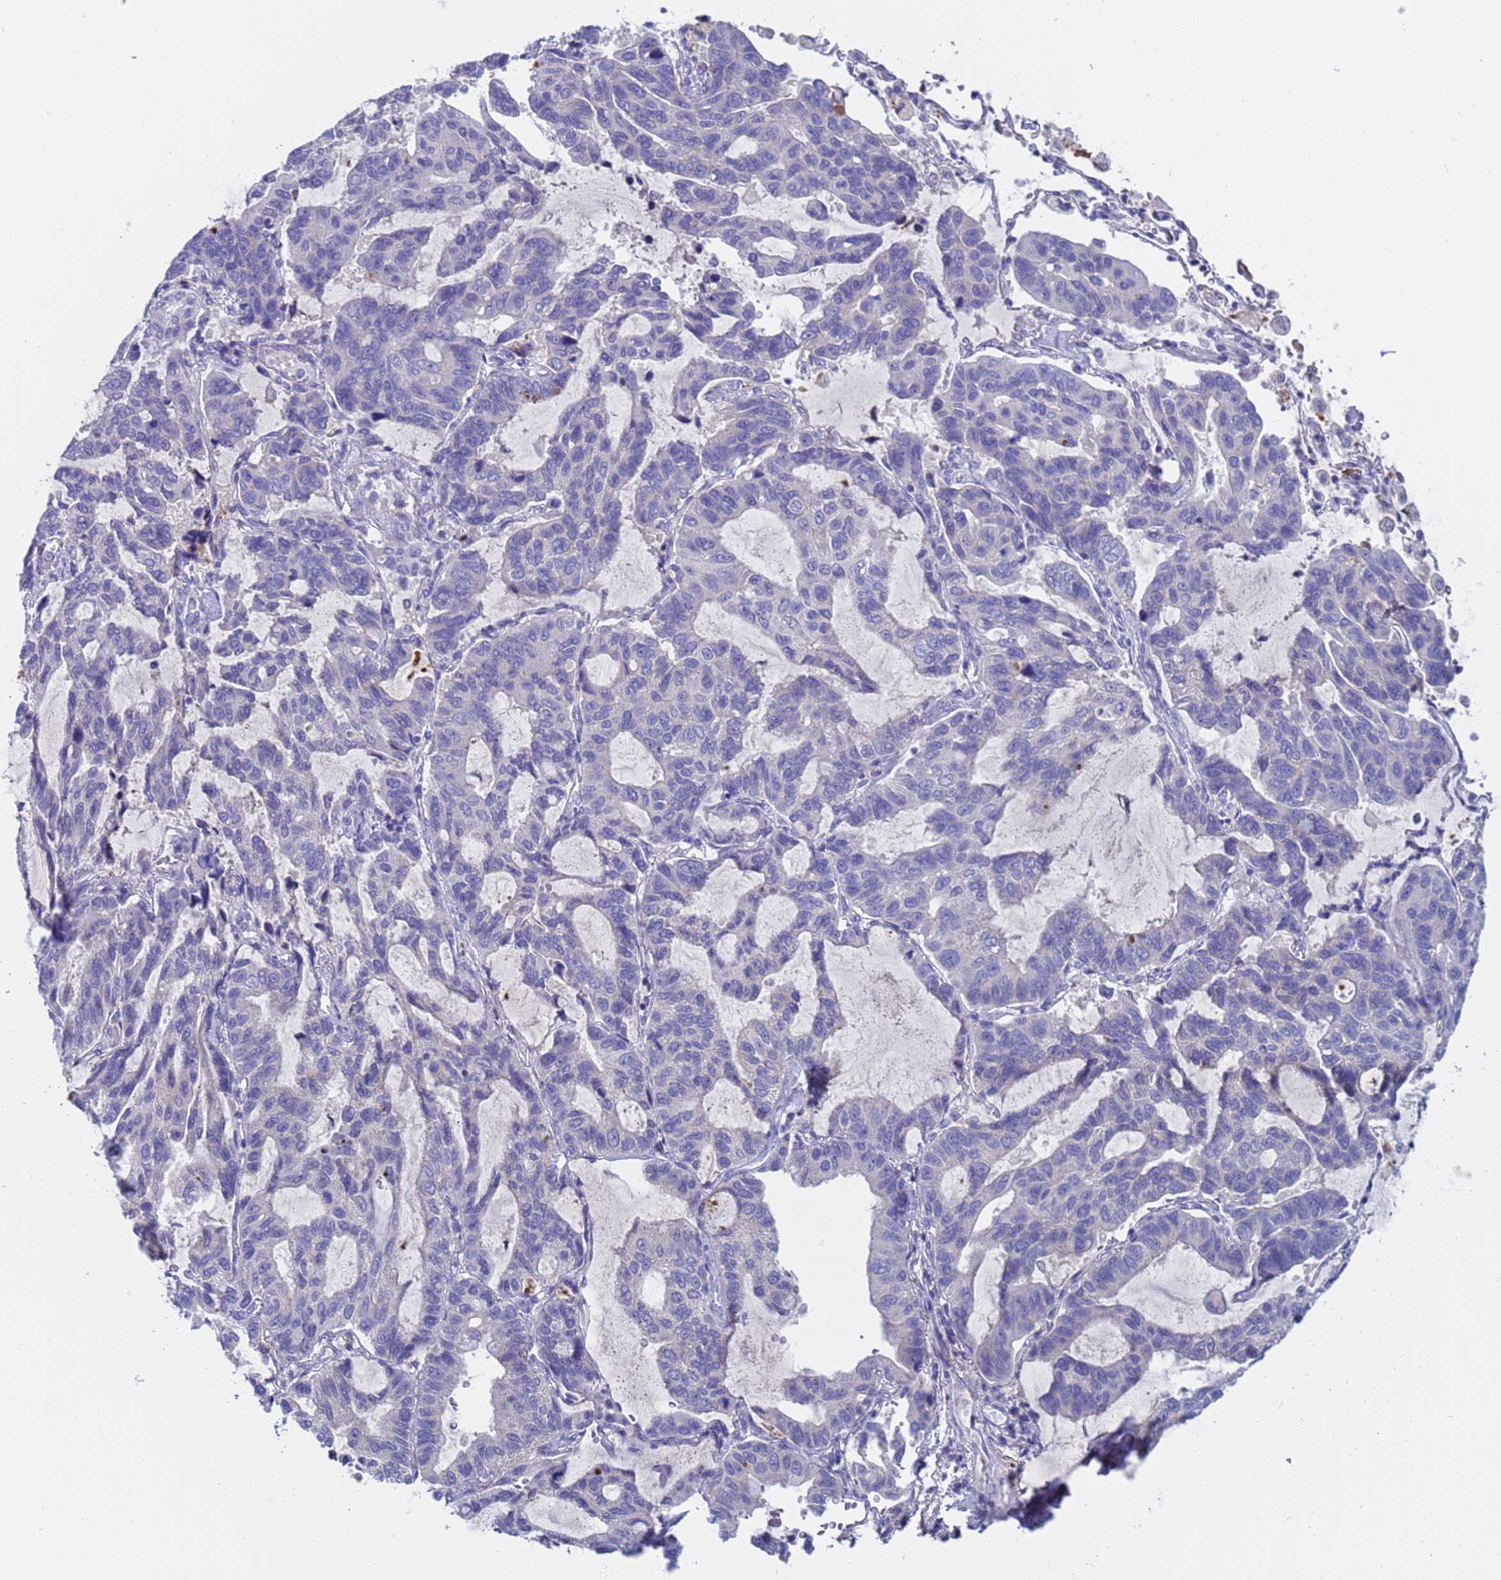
{"staining": {"intensity": "negative", "quantity": "none", "location": "none"}, "tissue": "lung cancer", "cell_type": "Tumor cells", "image_type": "cancer", "snomed": [{"axis": "morphology", "description": "Adenocarcinoma, NOS"}, {"axis": "topography", "description": "Lung"}], "caption": "This image is of lung adenocarcinoma stained with immunohistochemistry (IHC) to label a protein in brown with the nuclei are counter-stained blue. There is no expression in tumor cells. (DAB immunohistochemistry (IHC) with hematoxylin counter stain).", "gene": "C4orf46", "patient": {"sex": "male", "age": 64}}